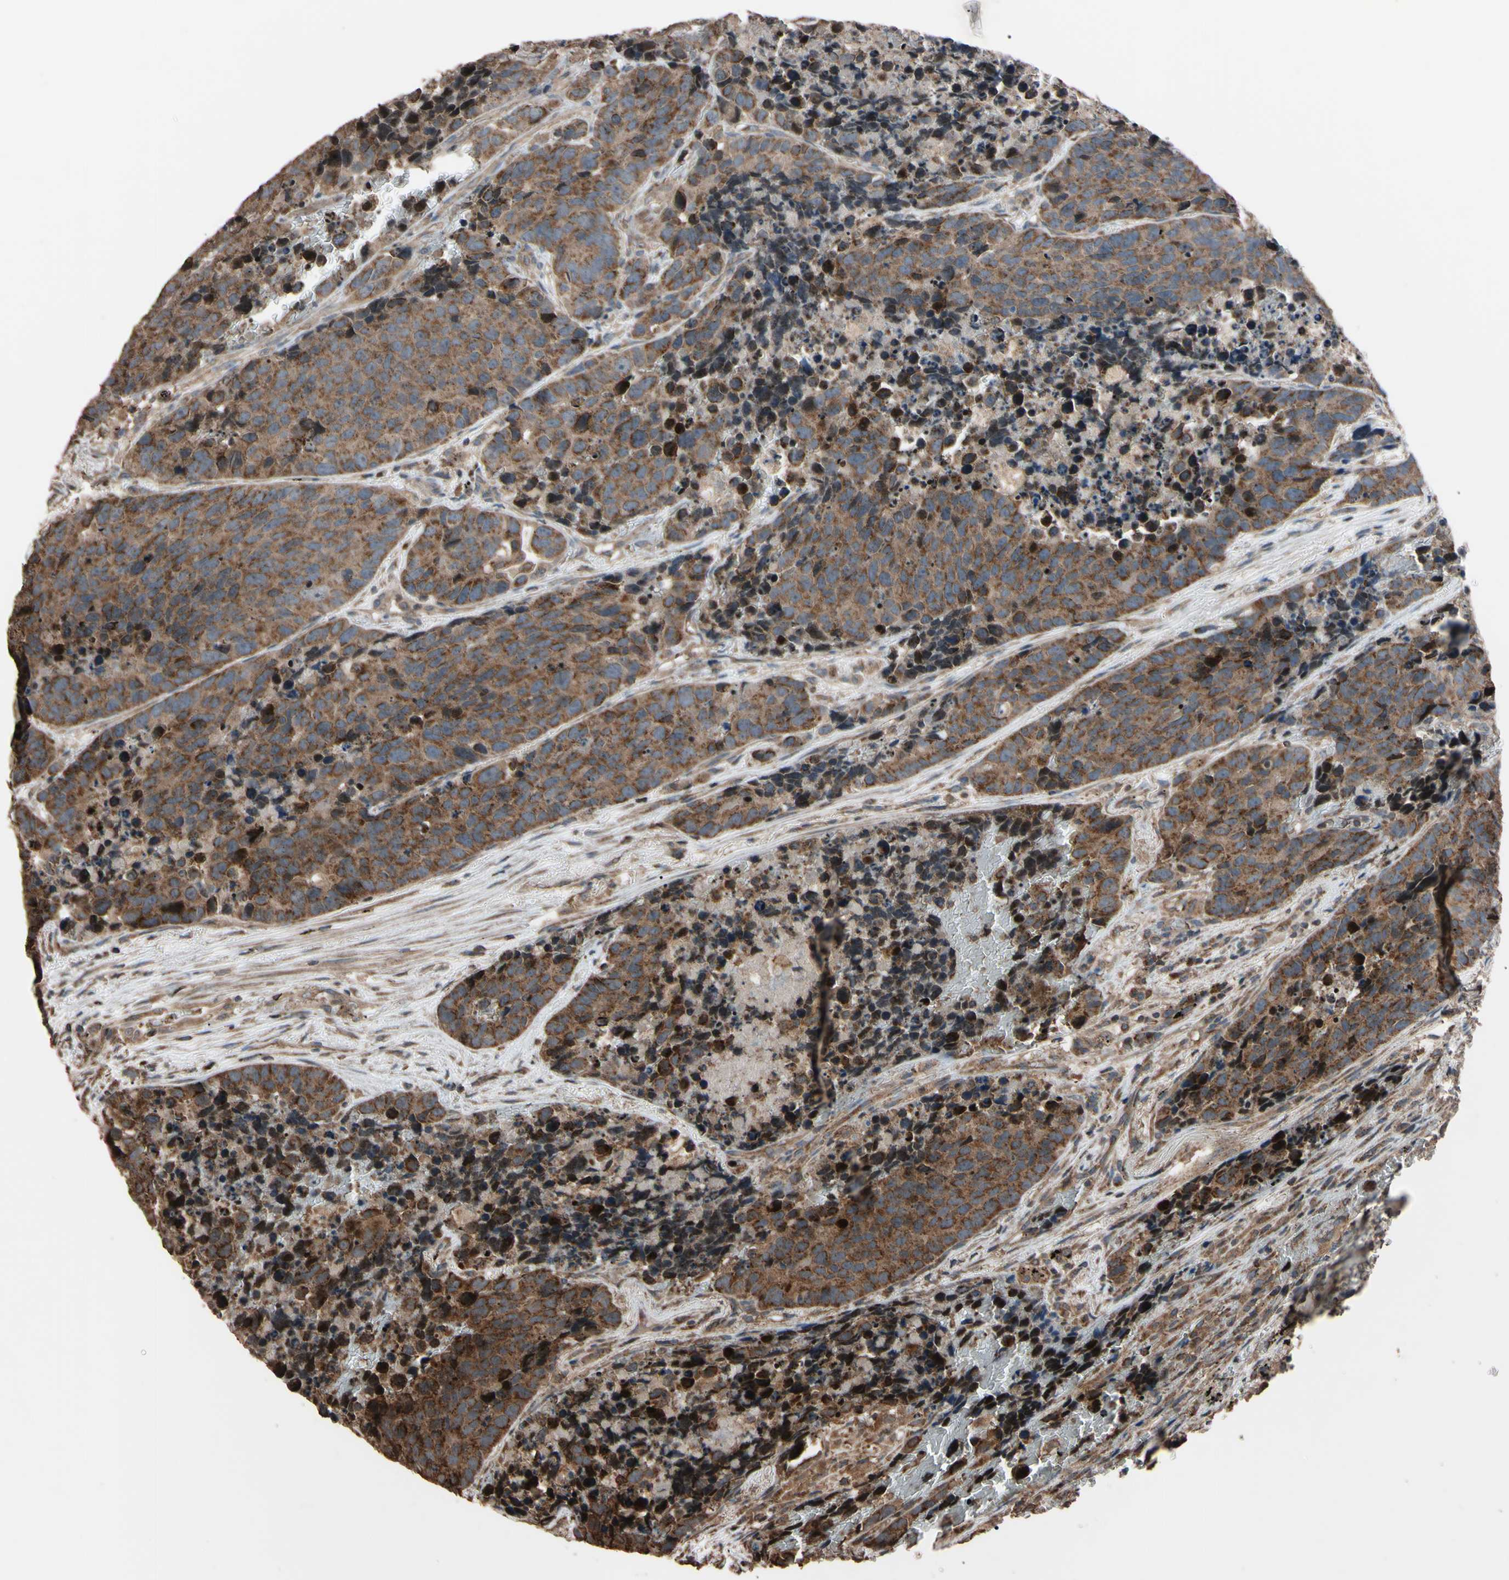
{"staining": {"intensity": "moderate", "quantity": ">75%", "location": "cytoplasmic/membranous"}, "tissue": "carcinoid", "cell_type": "Tumor cells", "image_type": "cancer", "snomed": [{"axis": "morphology", "description": "Carcinoid, malignant, NOS"}, {"axis": "topography", "description": "Lung"}], "caption": "This photomicrograph displays malignant carcinoid stained with immunohistochemistry to label a protein in brown. The cytoplasmic/membranous of tumor cells show moderate positivity for the protein. Nuclei are counter-stained blue.", "gene": "TNFRSF1A", "patient": {"sex": "male", "age": 60}}